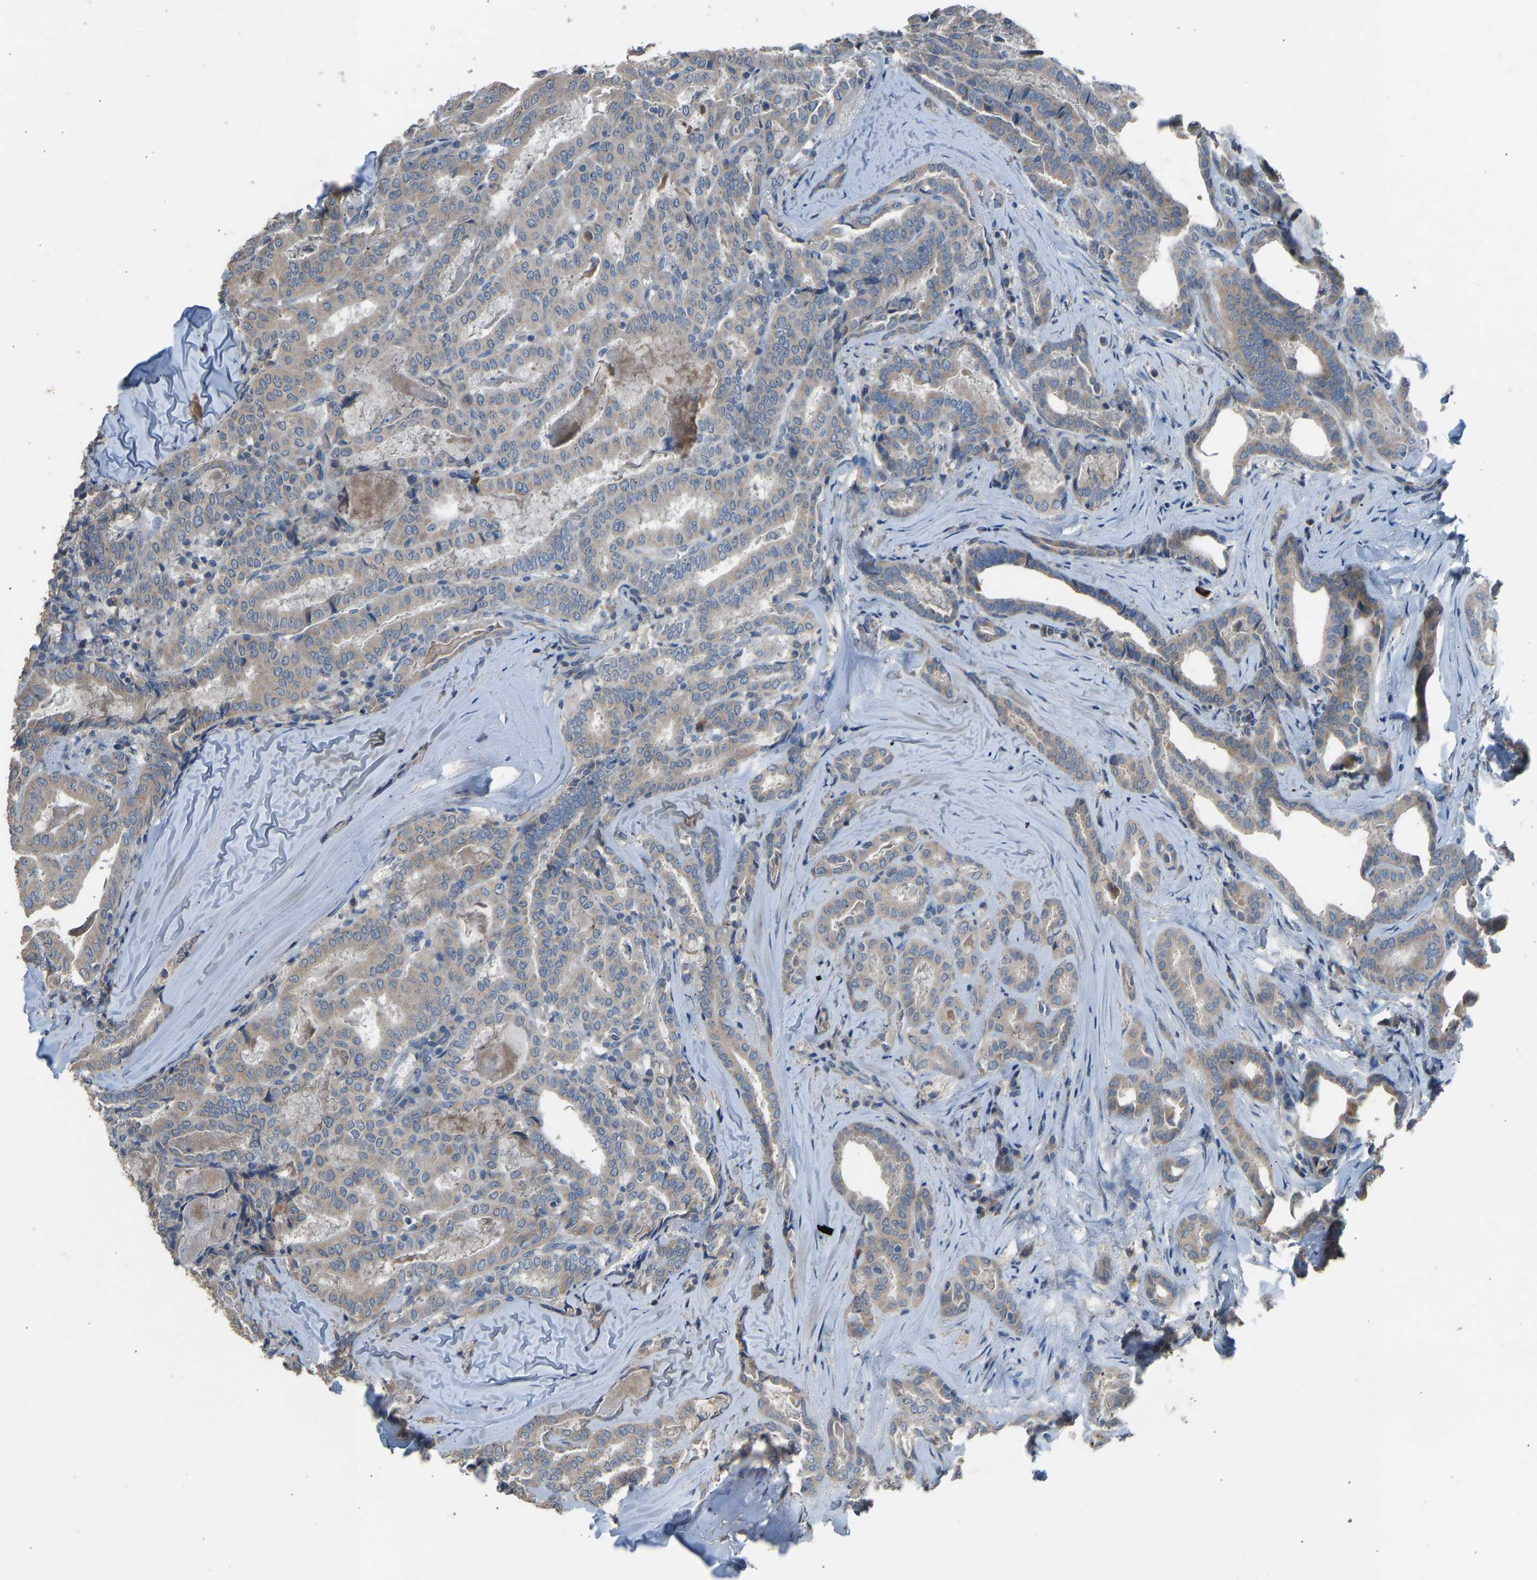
{"staining": {"intensity": "weak", "quantity": "25%-75%", "location": "cytoplasmic/membranous"}, "tissue": "thyroid cancer", "cell_type": "Tumor cells", "image_type": "cancer", "snomed": [{"axis": "morphology", "description": "Papillary adenocarcinoma, NOS"}, {"axis": "topography", "description": "Thyroid gland"}], "caption": "Weak cytoplasmic/membranous expression for a protein is appreciated in about 25%-75% of tumor cells of papillary adenocarcinoma (thyroid) using immunohistochemistry.", "gene": "TGFBR3", "patient": {"sex": "female", "age": 42}}